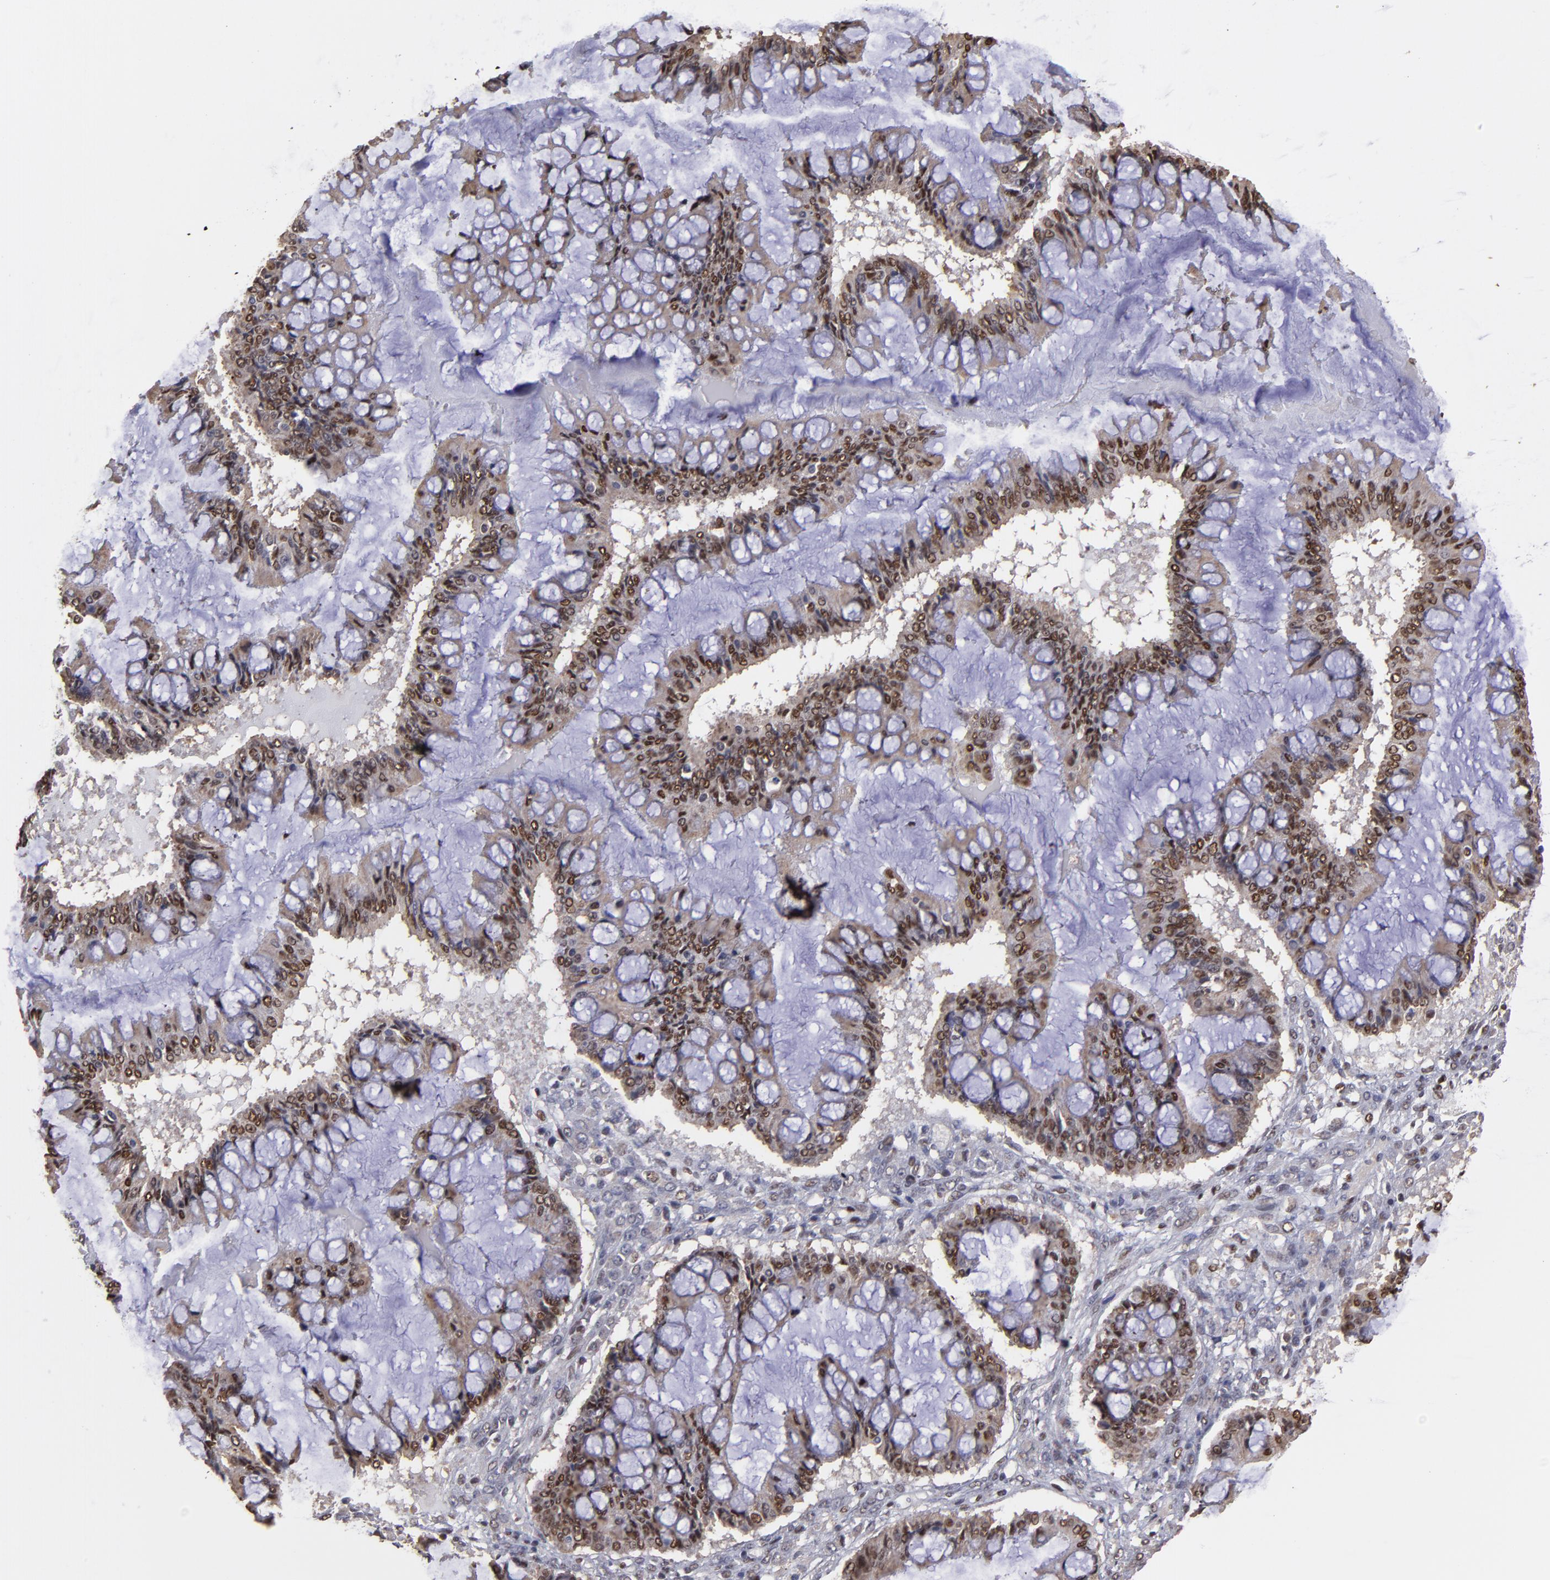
{"staining": {"intensity": "moderate", "quantity": ">75%", "location": "nuclear"}, "tissue": "ovarian cancer", "cell_type": "Tumor cells", "image_type": "cancer", "snomed": [{"axis": "morphology", "description": "Cystadenocarcinoma, mucinous, NOS"}, {"axis": "topography", "description": "Ovary"}], "caption": "This photomicrograph reveals IHC staining of ovarian mucinous cystadenocarcinoma, with medium moderate nuclear staining in about >75% of tumor cells.", "gene": "SP1", "patient": {"sex": "female", "age": 73}}